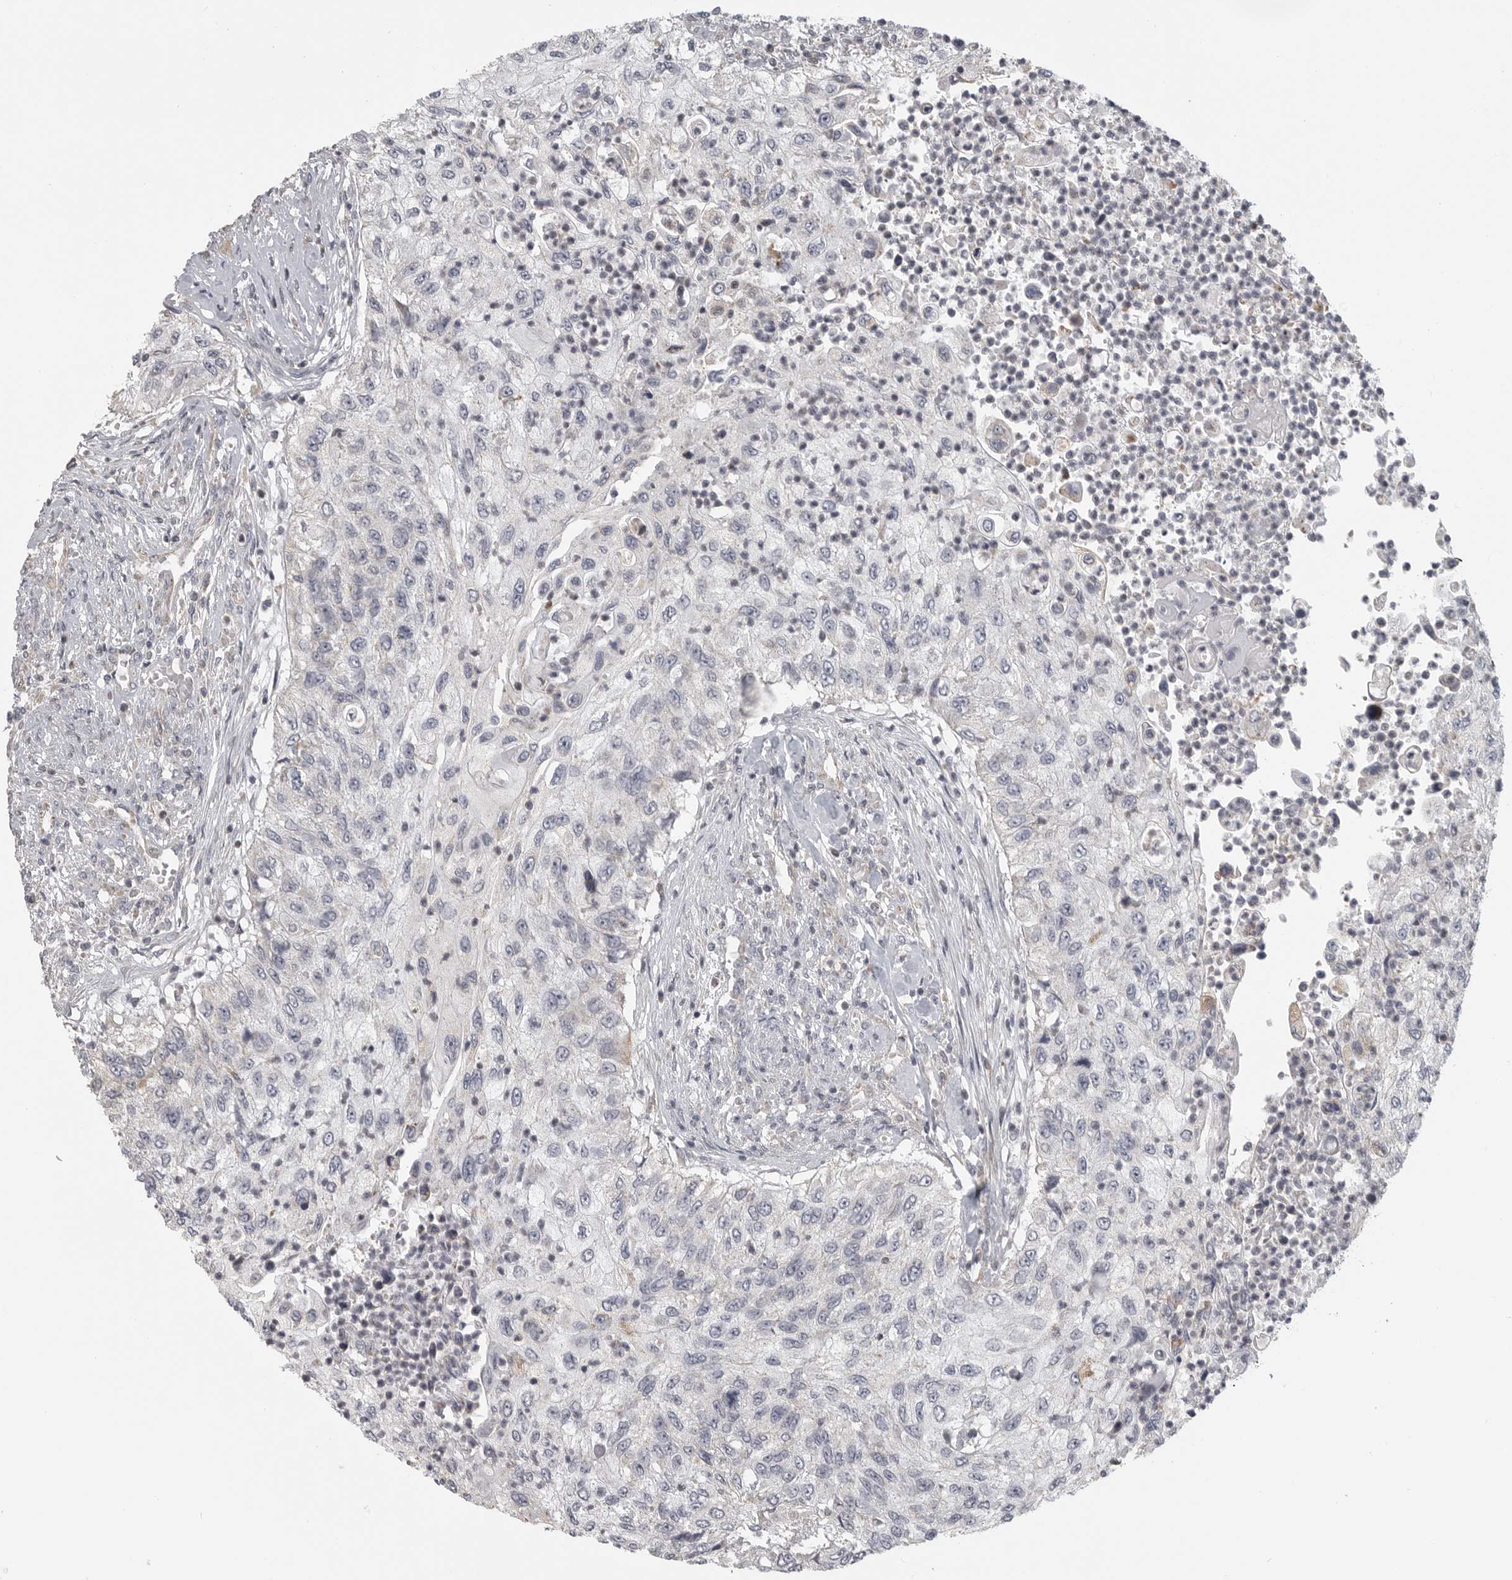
{"staining": {"intensity": "negative", "quantity": "none", "location": "none"}, "tissue": "urothelial cancer", "cell_type": "Tumor cells", "image_type": "cancer", "snomed": [{"axis": "morphology", "description": "Urothelial carcinoma, High grade"}, {"axis": "topography", "description": "Urinary bladder"}], "caption": "Urothelial cancer was stained to show a protein in brown. There is no significant positivity in tumor cells.", "gene": "RXFP3", "patient": {"sex": "female", "age": 60}}